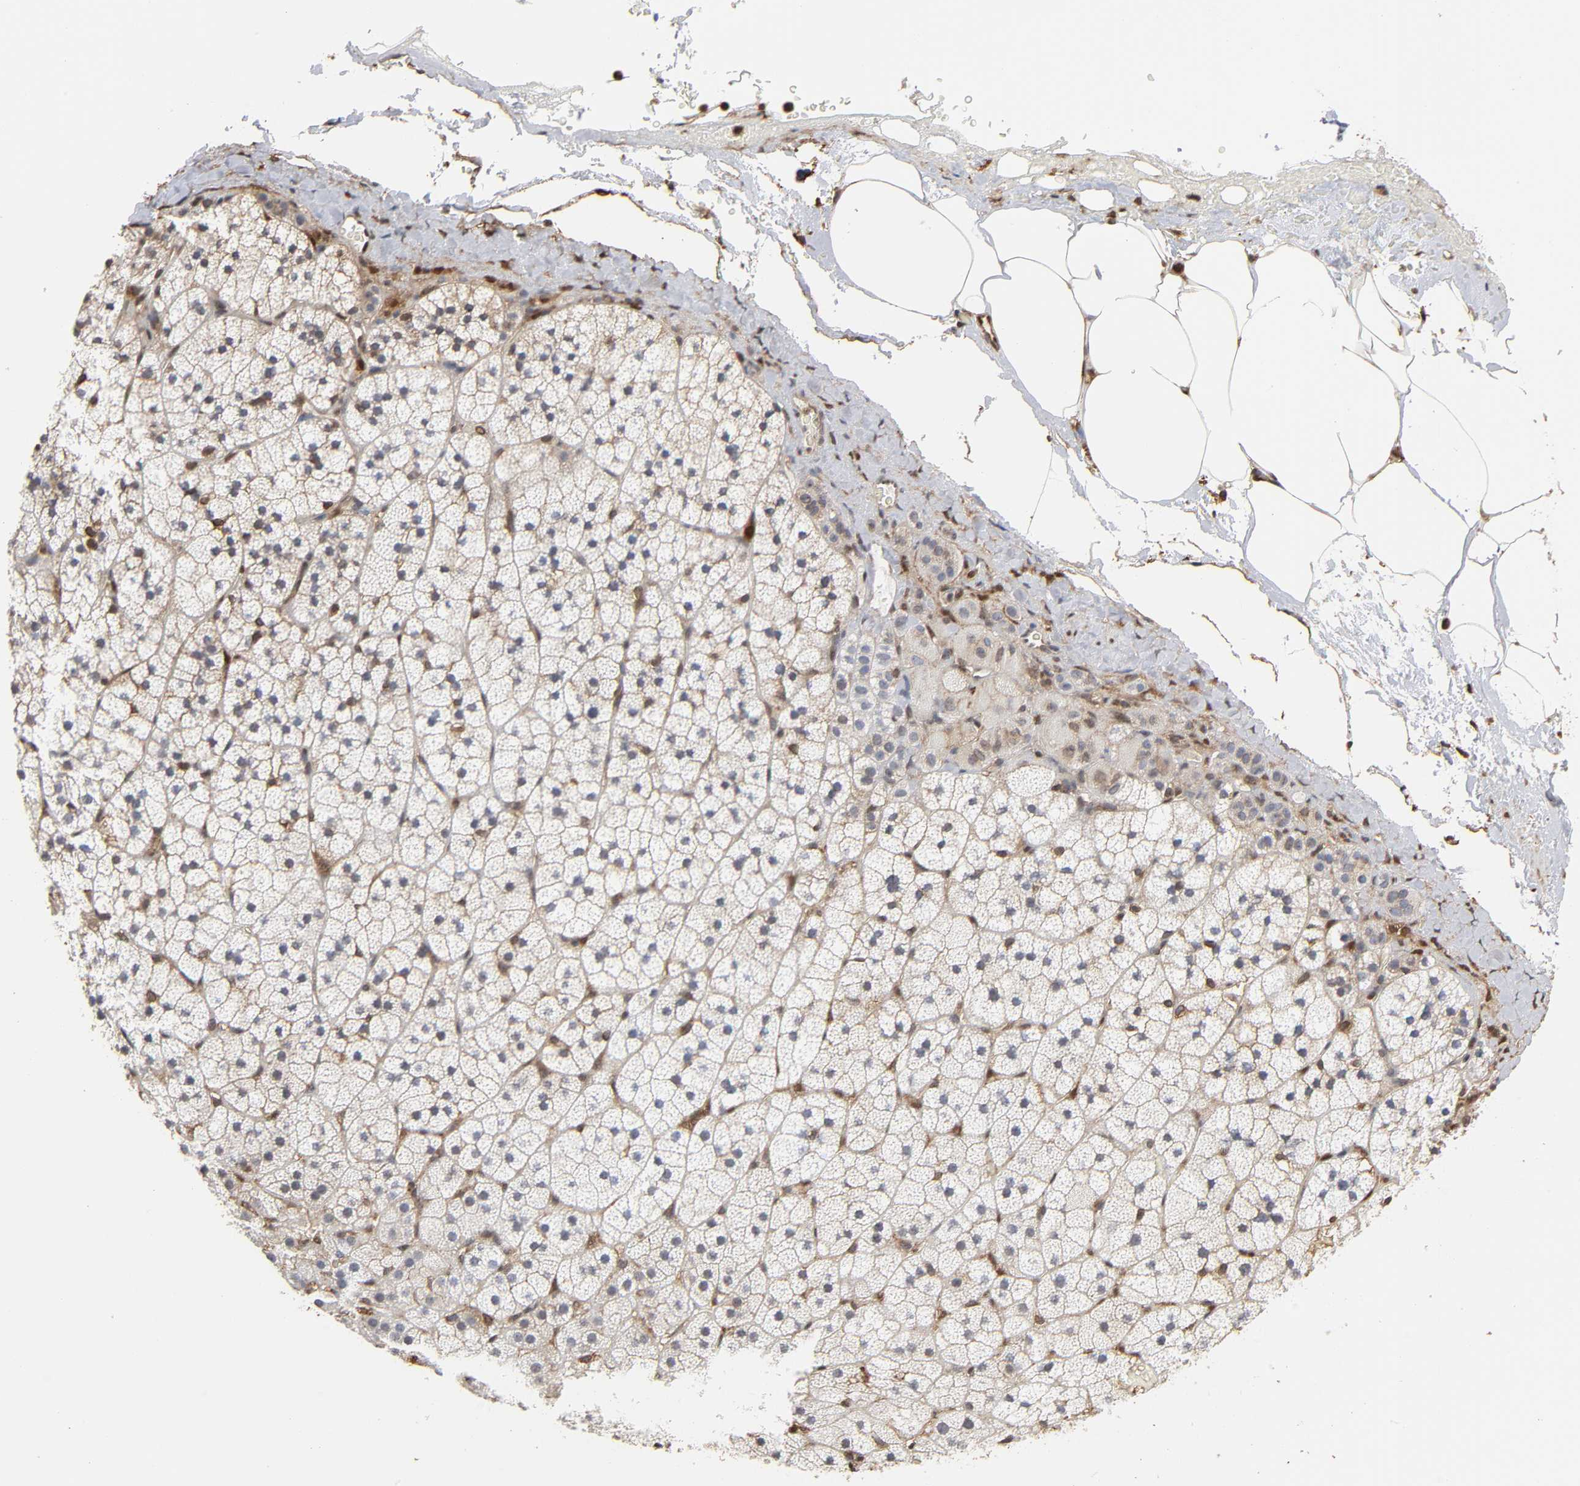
{"staining": {"intensity": "moderate", "quantity": "<25%", "location": "cytoplasmic/membranous,nuclear"}, "tissue": "adrenal gland", "cell_type": "Glandular cells", "image_type": "normal", "snomed": [{"axis": "morphology", "description": "Normal tissue, NOS"}, {"axis": "topography", "description": "Adrenal gland"}], "caption": "Immunohistochemistry (IHC) (DAB) staining of normal adrenal gland exhibits moderate cytoplasmic/membranous,nuclear protein positivity in approximately <25% of glandular cells.", "gene": "ANXA11", "patient": {"sex": "male", "age": 35}}